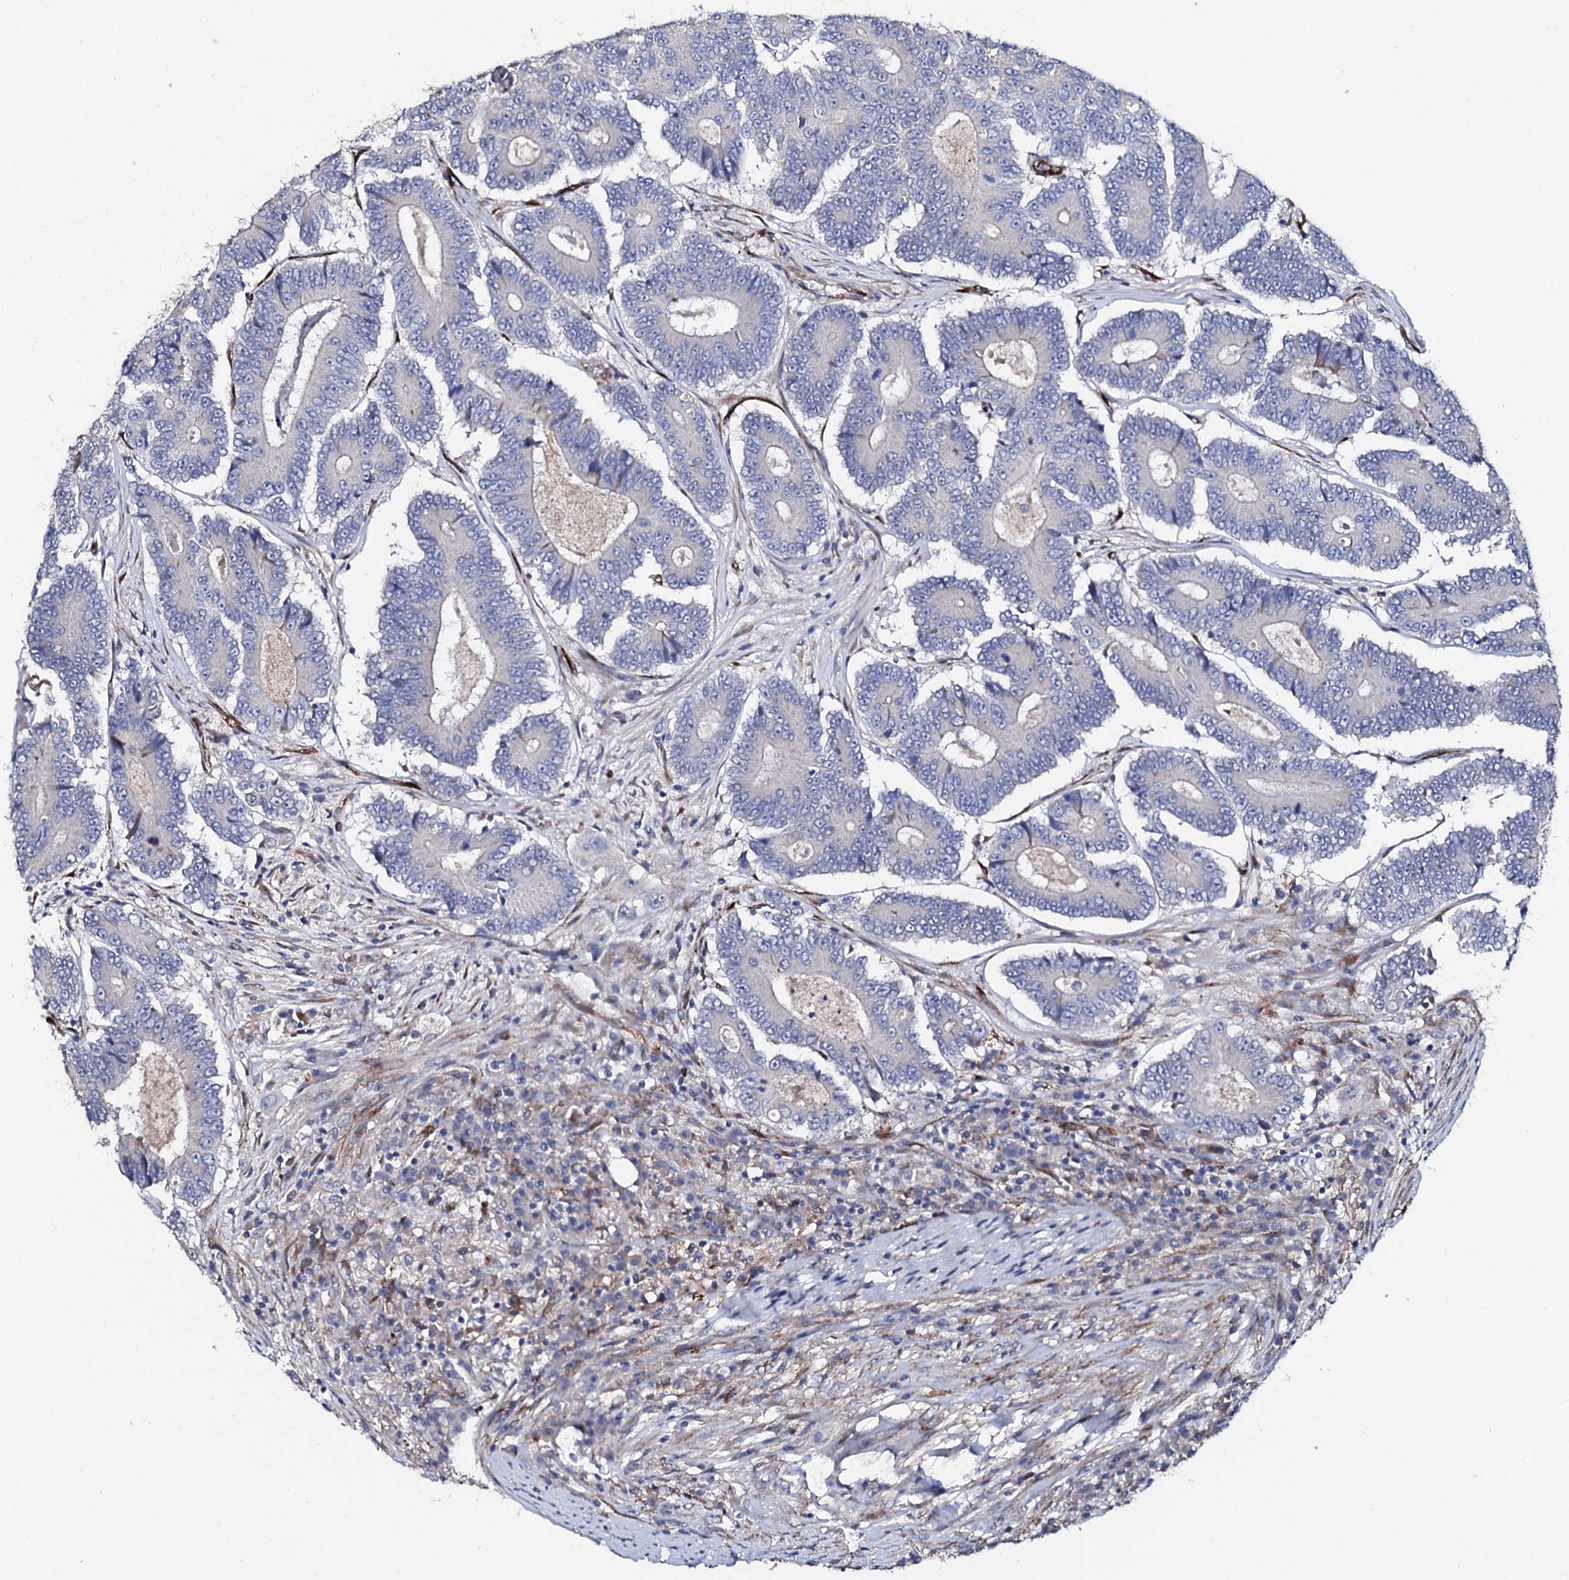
{"staining": {"intensity": "negative", "quantity": "none", "location": "none"}, "tissue": "colorectal cancer", "cell_type": "Tumor cells", "image_type": "cancer", "snomed": [{"axis": "morphology", "description": "Adenocarcinoma, NOS"}, {"axis": "topography", "description": "Colon"}], "caption": "Immunohistochemistry of human colorectal cancer (adenocarcinoma) reveals no positivity in tumor cells.", "gene": "DBX1", "patient": {"sex": "male", "age": 83}}